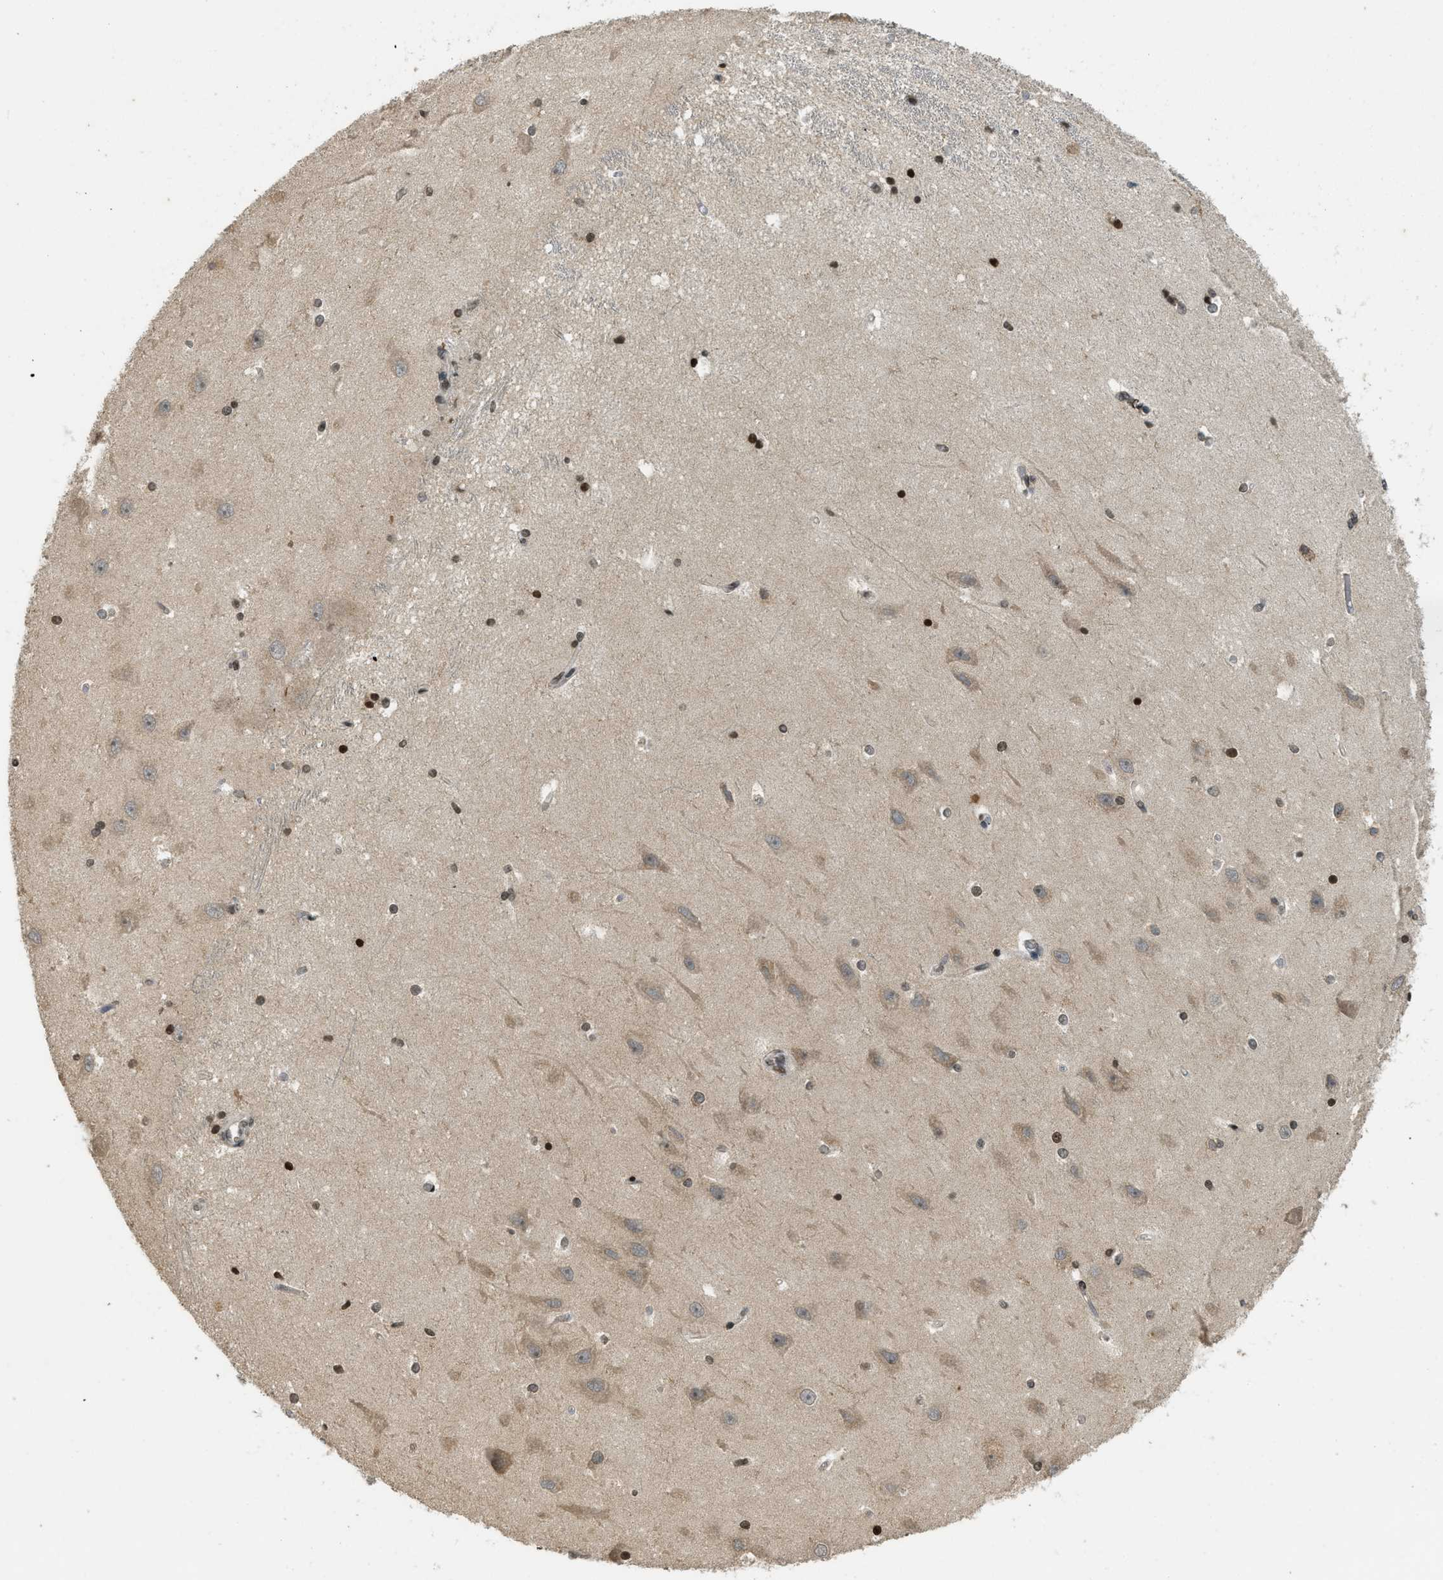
{"staining": {"intensity": "strong", "quantity": ">75%", "location": "nuclear"}, "tissue": "hippocampus", "cell_type": "Glial cells", "image_type": "normal", "snomed": [{"axis": "morphology", "description": "Normal tissue, NOS"}, {"axis": "topography", "description": "Hippocampus"}], "caption": "Immunohistochemical staining of unremarkable human hippocampus reveals strong nuclear protein positivity in approximately >75% of glial cells.", "gene": "SIAH1", "patient": {"sex": "male", "age": 45}}